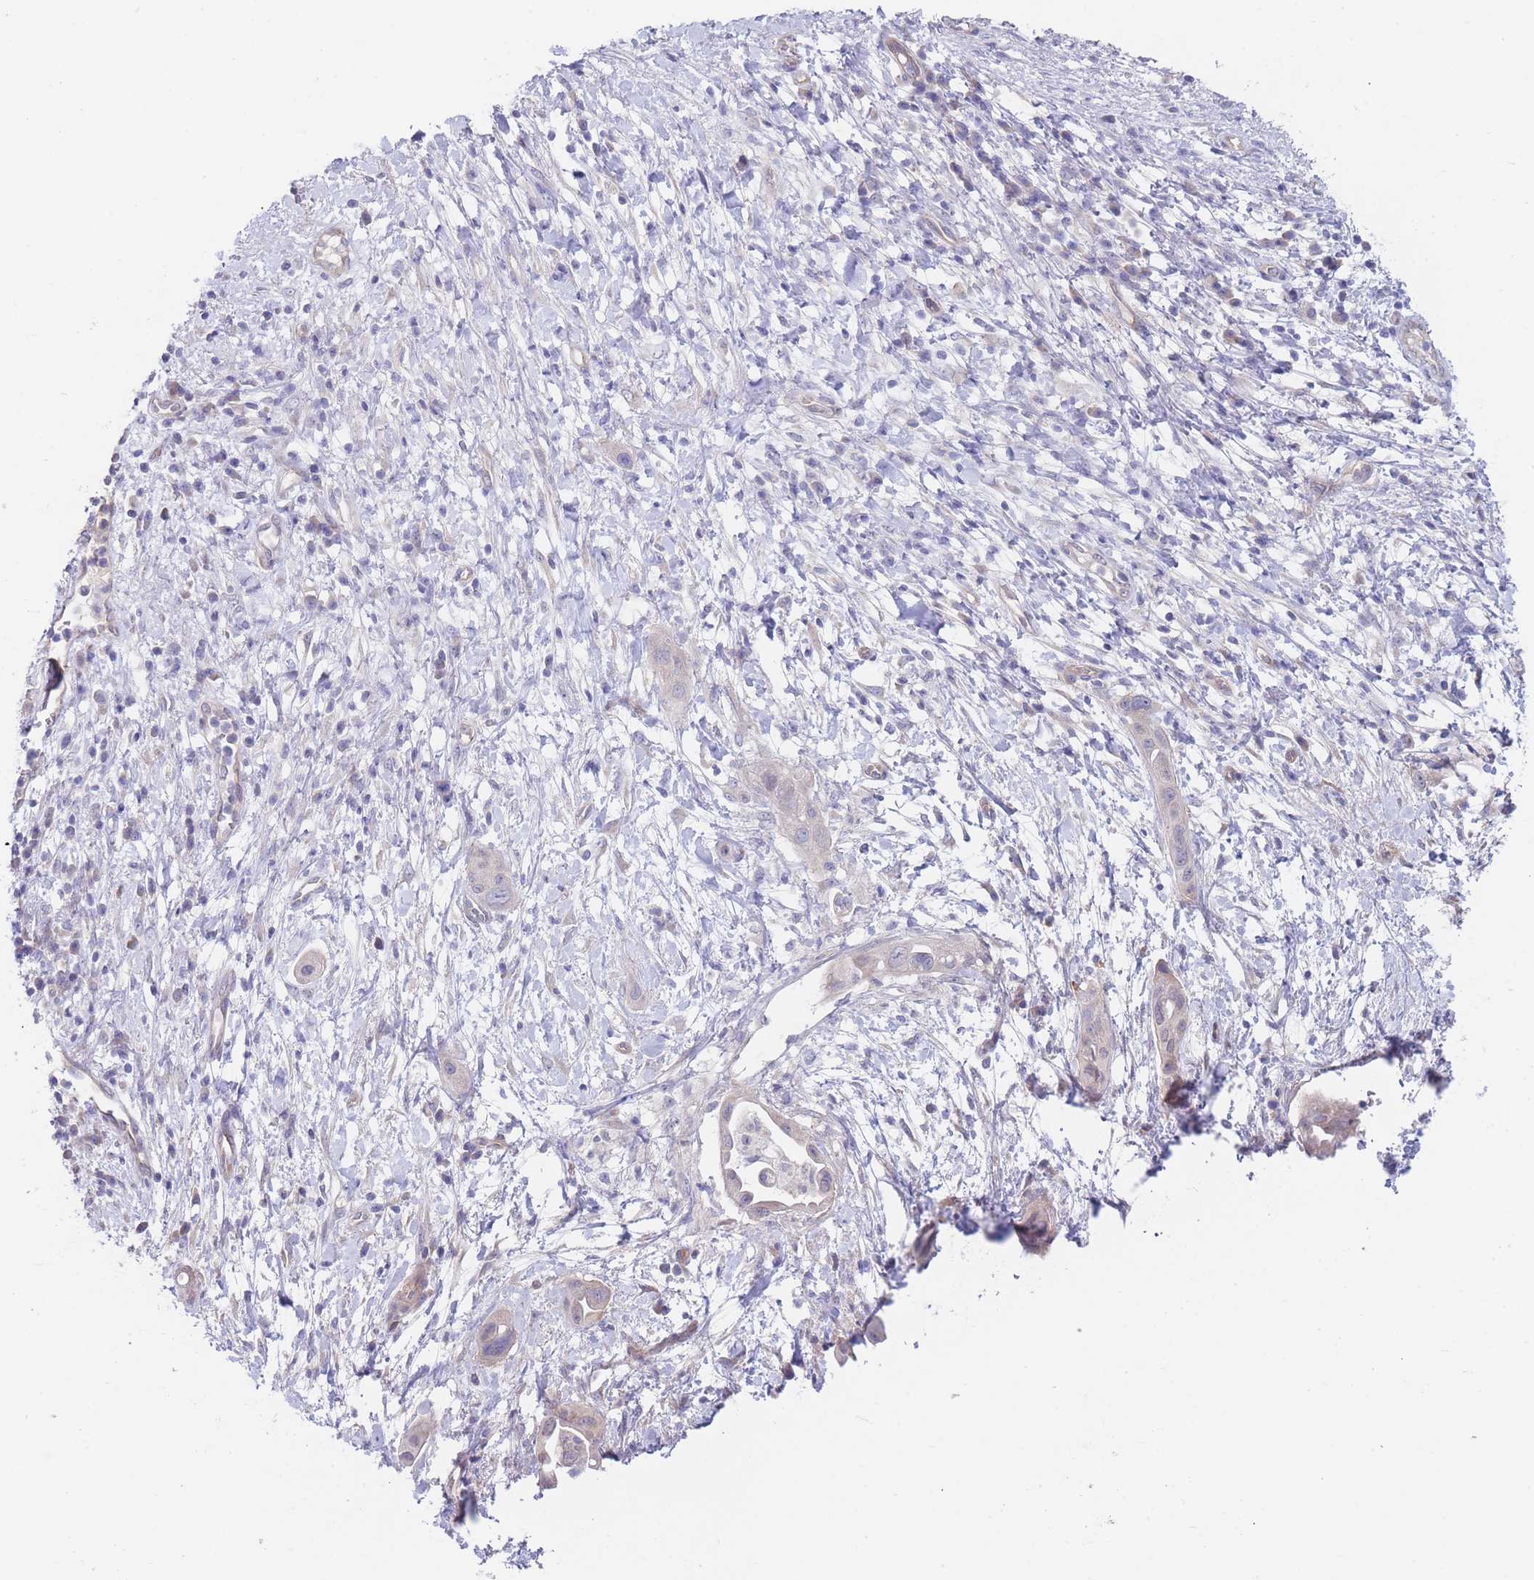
{"staining": {"intensity": "negative", "quantity": "none", "location": "none"}, "tissue": "pancreatic cancer", "cell_type": "Tumor cells", "image_type": "cancer", "snomed": [{"axis": "morphology", "description": "Adenocarcinoma, NOS"}, {"axis": "topography", "description": "Pancreas"}], "caption": "An immunohistochemistry micrograph of pancreatic adenocarcinoma is shown. There is no staining in tumor cells of pancreatic adenocarcinoma. (Stains: DAB IHC with hematoxylin counter stain, Microscopy: brightfield microscopy at high magnification).", "gene": "ZNF281", "patient": {"sex": "male", "age": 68}}